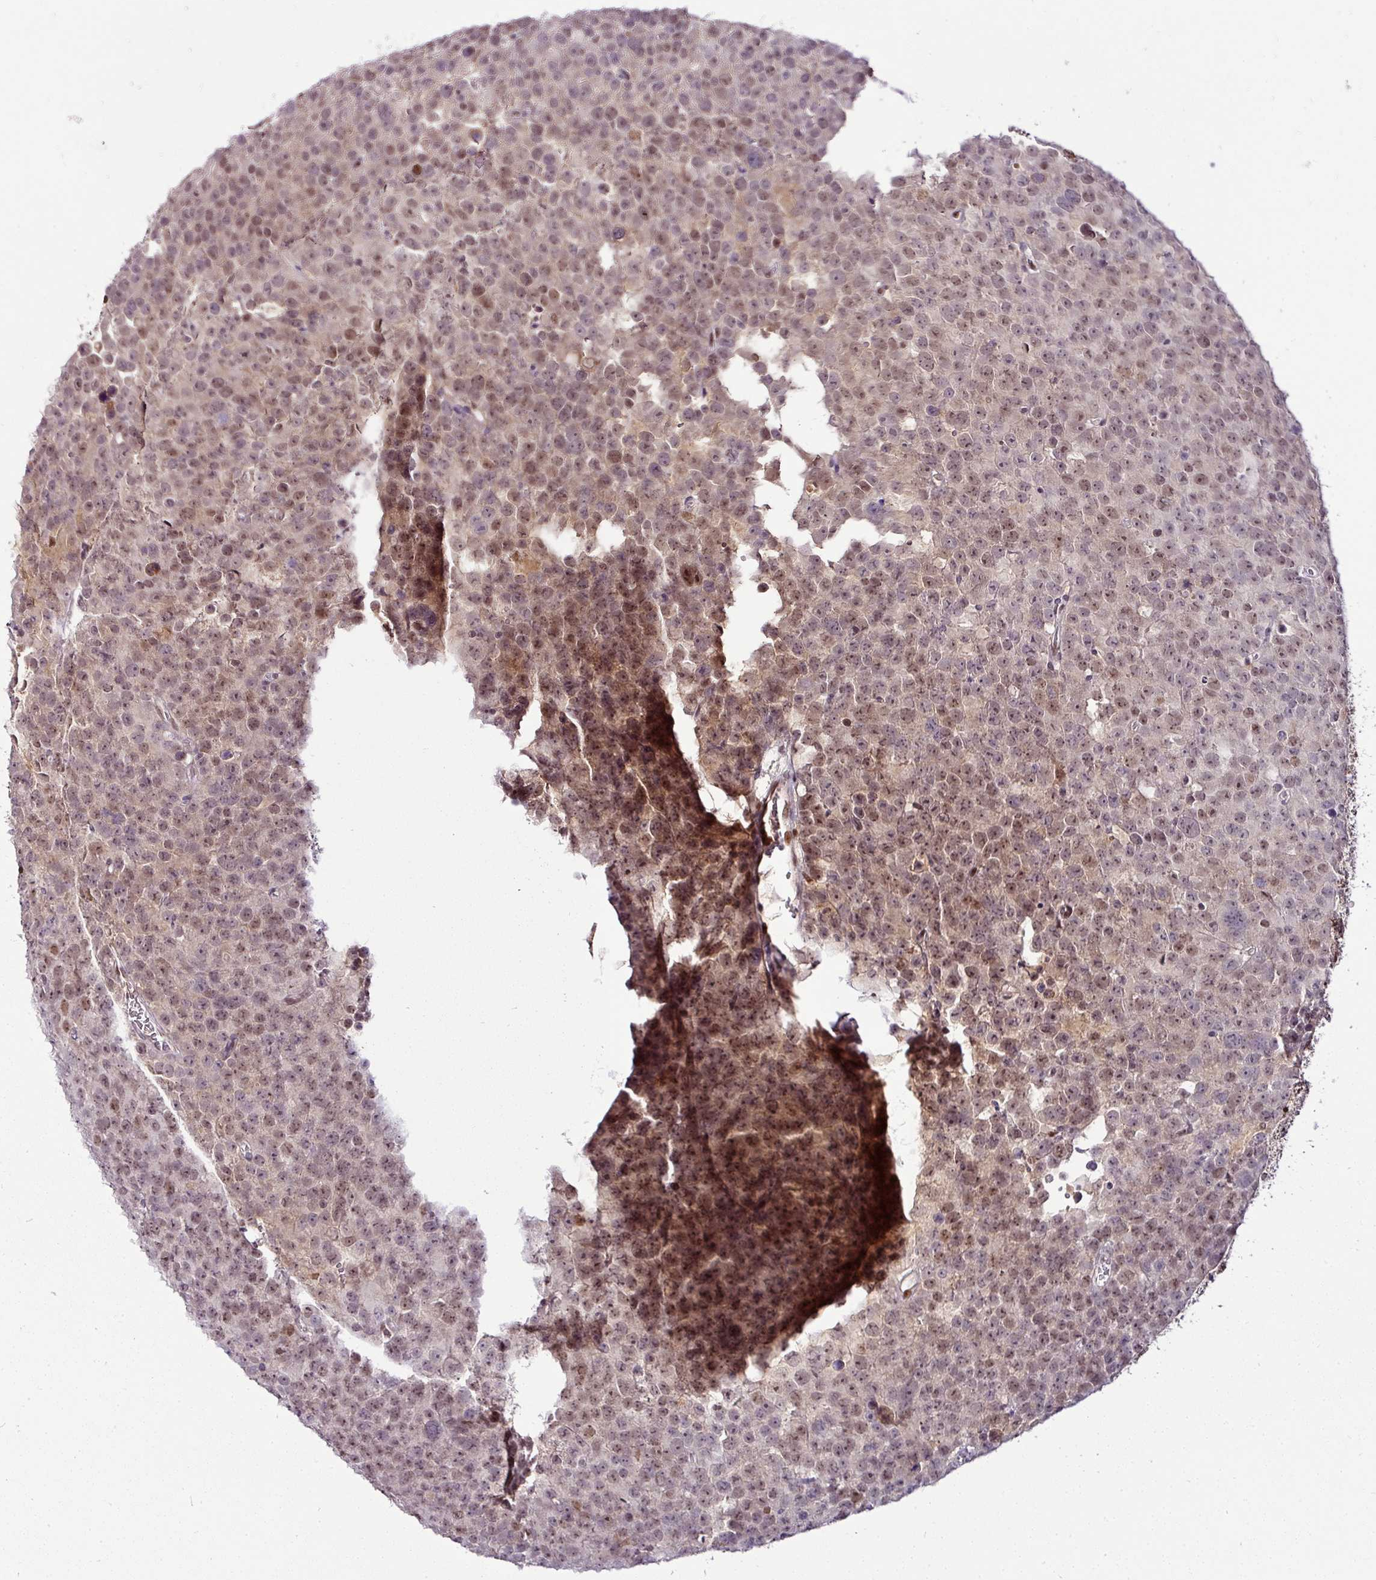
{"staining": {"intensity": "moderate", "quantity": ">75%", "location": "nuclear"}, "tissue": "testis cancer", "cell_type": "Tumor cells", "image_type": "cancer", "snomed": [{"axis": "morphology", "description": "Seminoma, NOS"}, {"axis": "topography", "description": "Testis"}], "caption": "A brown stain labels moderate nuclear staining of a protein in human testis cancer tumor cells. The staining was performed using DAB (3,3'-diaminobenzidine), with brown indicating positive protein expression. Nuclei are stained blue with hematoxylin.", "gene": "KLF16", "patient": {"sex": "male", "age": 71}}